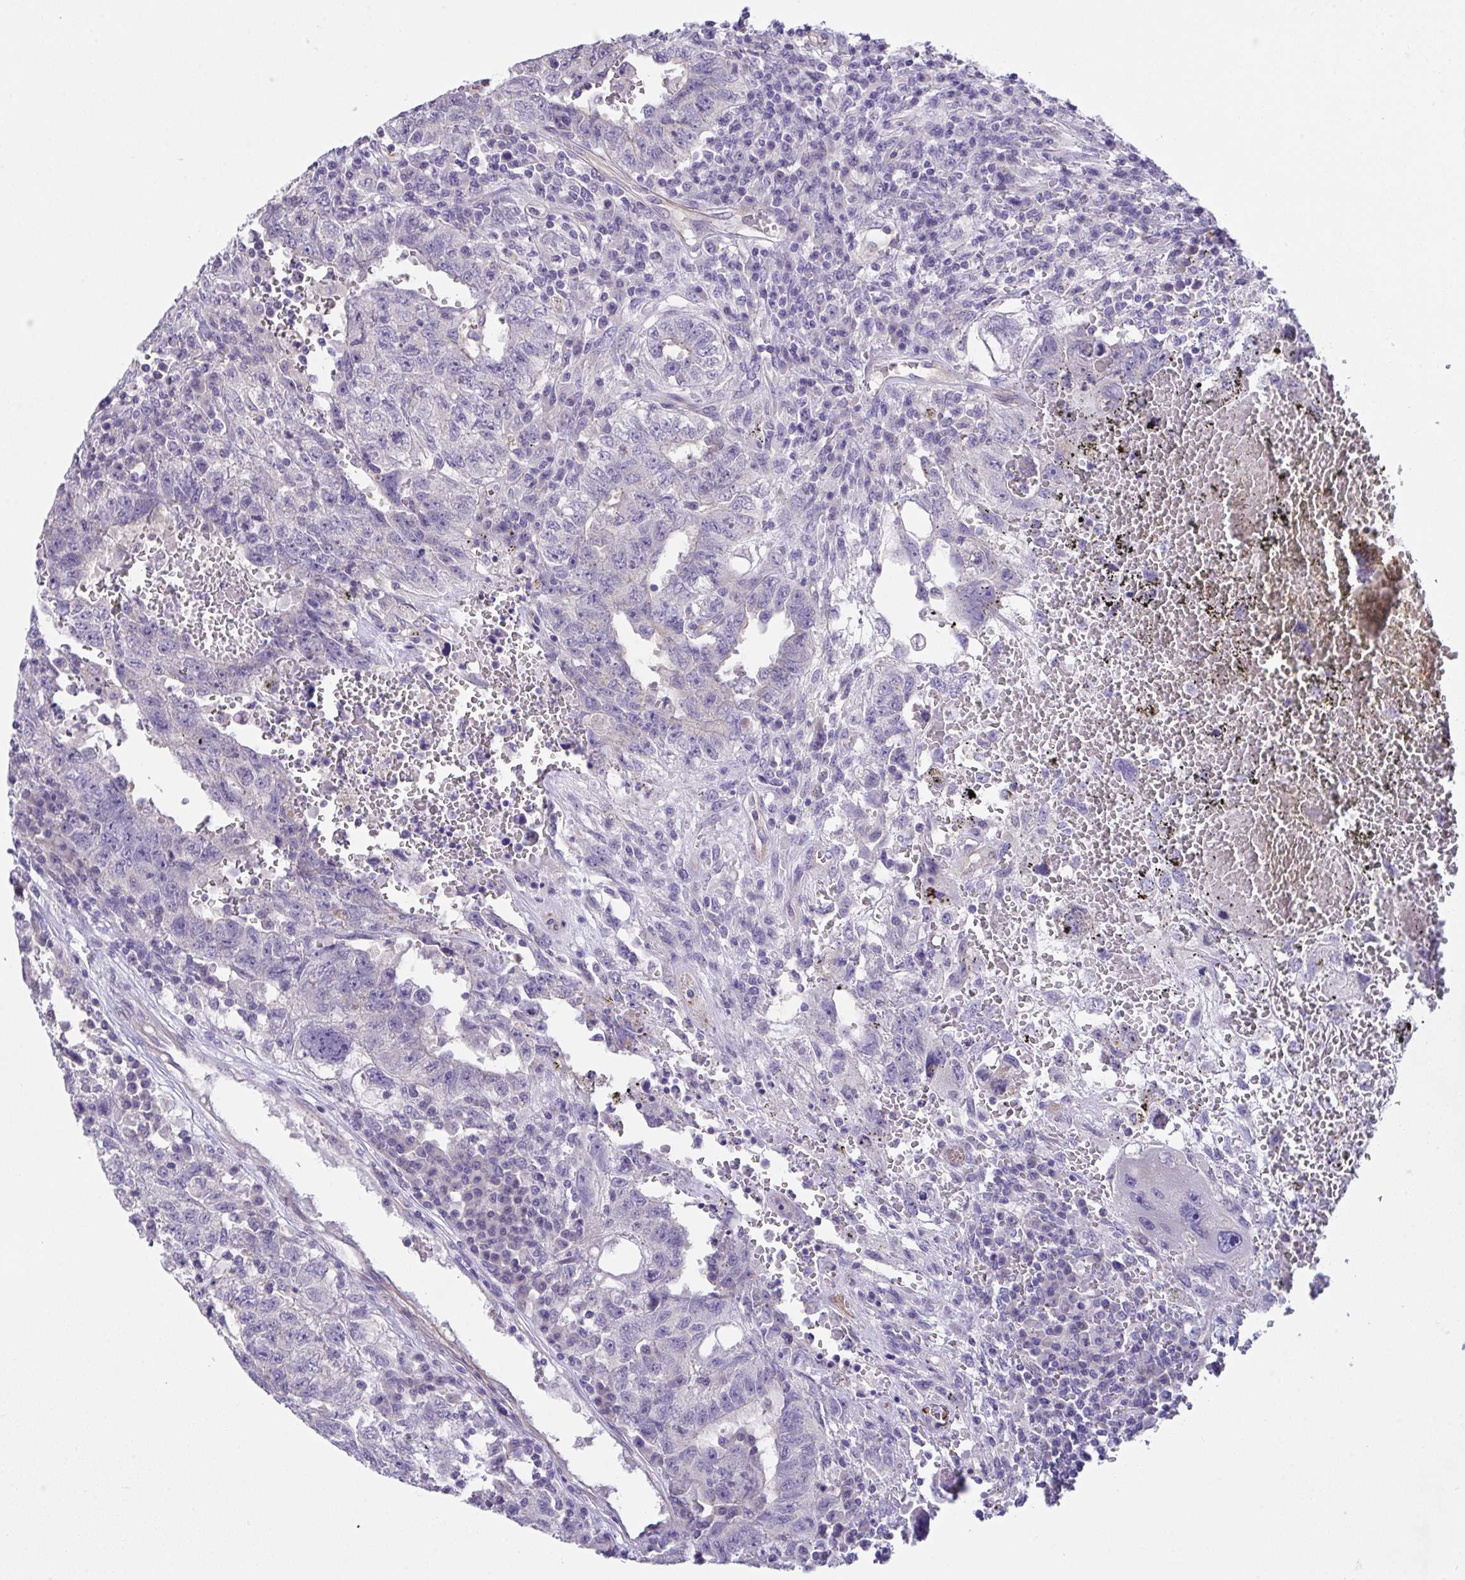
{"staining": {"intensity": "negative", "quantity": "none", "location": "none"}, "tissue": "testis cancer", "cell_type": "Tumor cells", "image_type": "cancer", "snomed": [{"axis": "morphology", "description": "Carcinoma, Embryonal, NOS"}, {"axis": "topography", "description": "Testis"}], "caption": "The micrograph displays no staining of tumor cells in testis cancer.", "gene": "RHOXF1", "patient": {"sex": "male", "age": 26}}